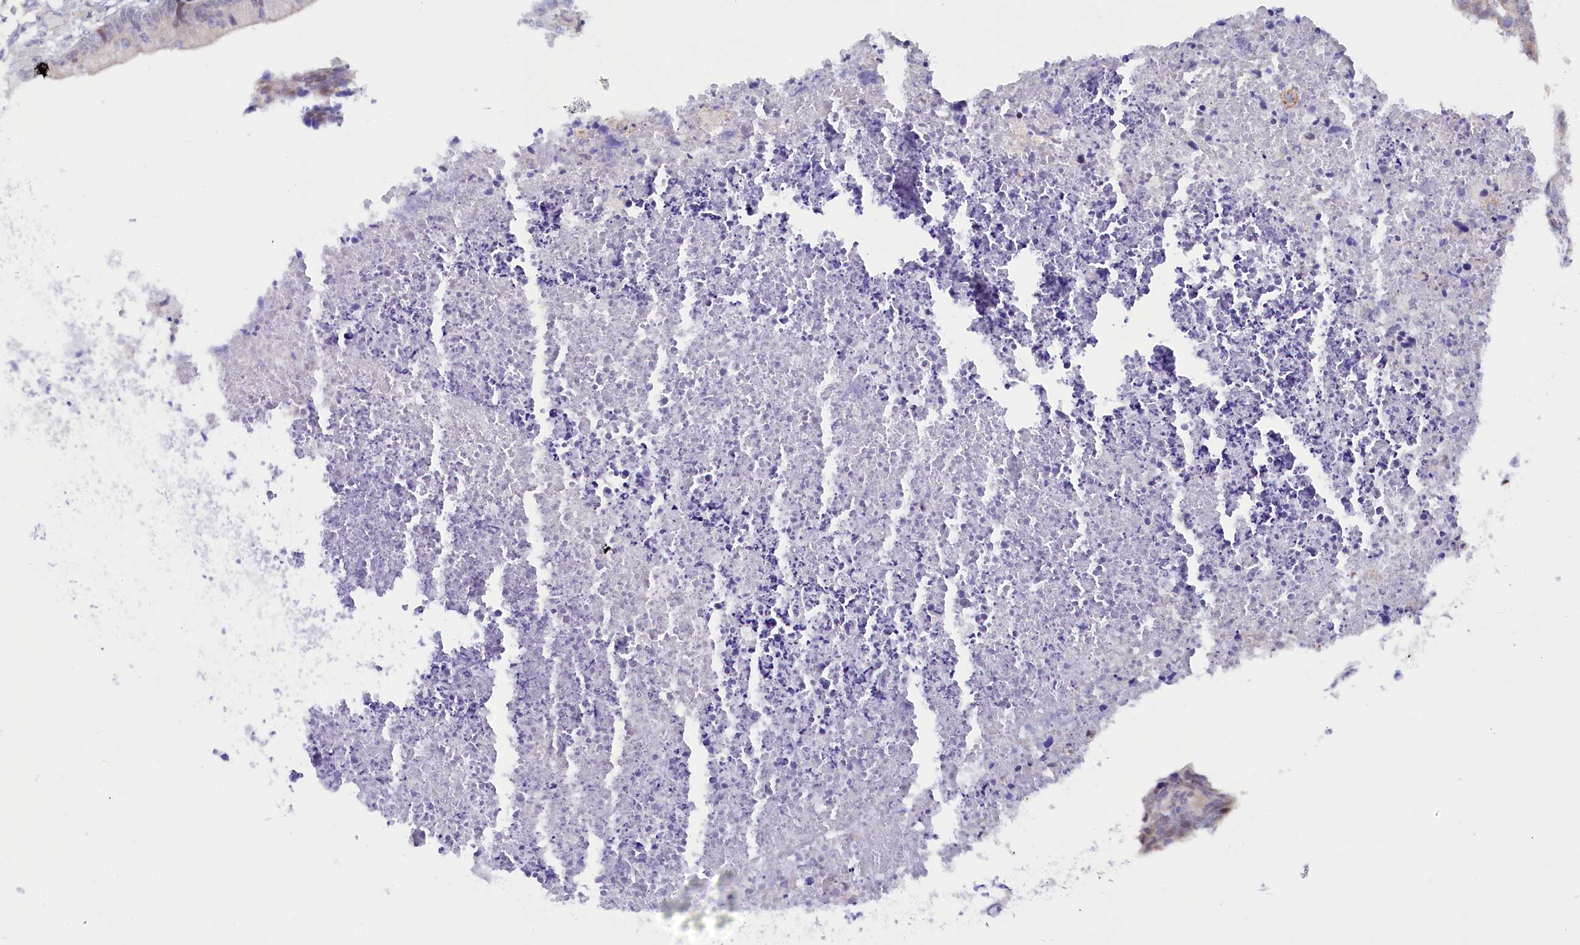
{"staining": {"intensity": "negative", "quantity": "none", "location": "none"}, "tissue": "colorectal cancer", "cell_type": "Tumor cells", "image_type": "cancer", "snomed": [{"axis": "morphology", "description": "Adenocarcinoma, NOS"}, {"axis": "topography", "description": "Colon"}], "caption": "Photomicrograph shows no protein positivity in tumor cells of colorectal cancer (adenocarcinoma) tissue. Brightfield microscopy of immunohistochemistry (IHC) stained with DAB (brown) and hematoxylin (blue), captured at high magnification.", "gene": "CIAPIN1", "patient": {"sex": "female", "age": 57}}